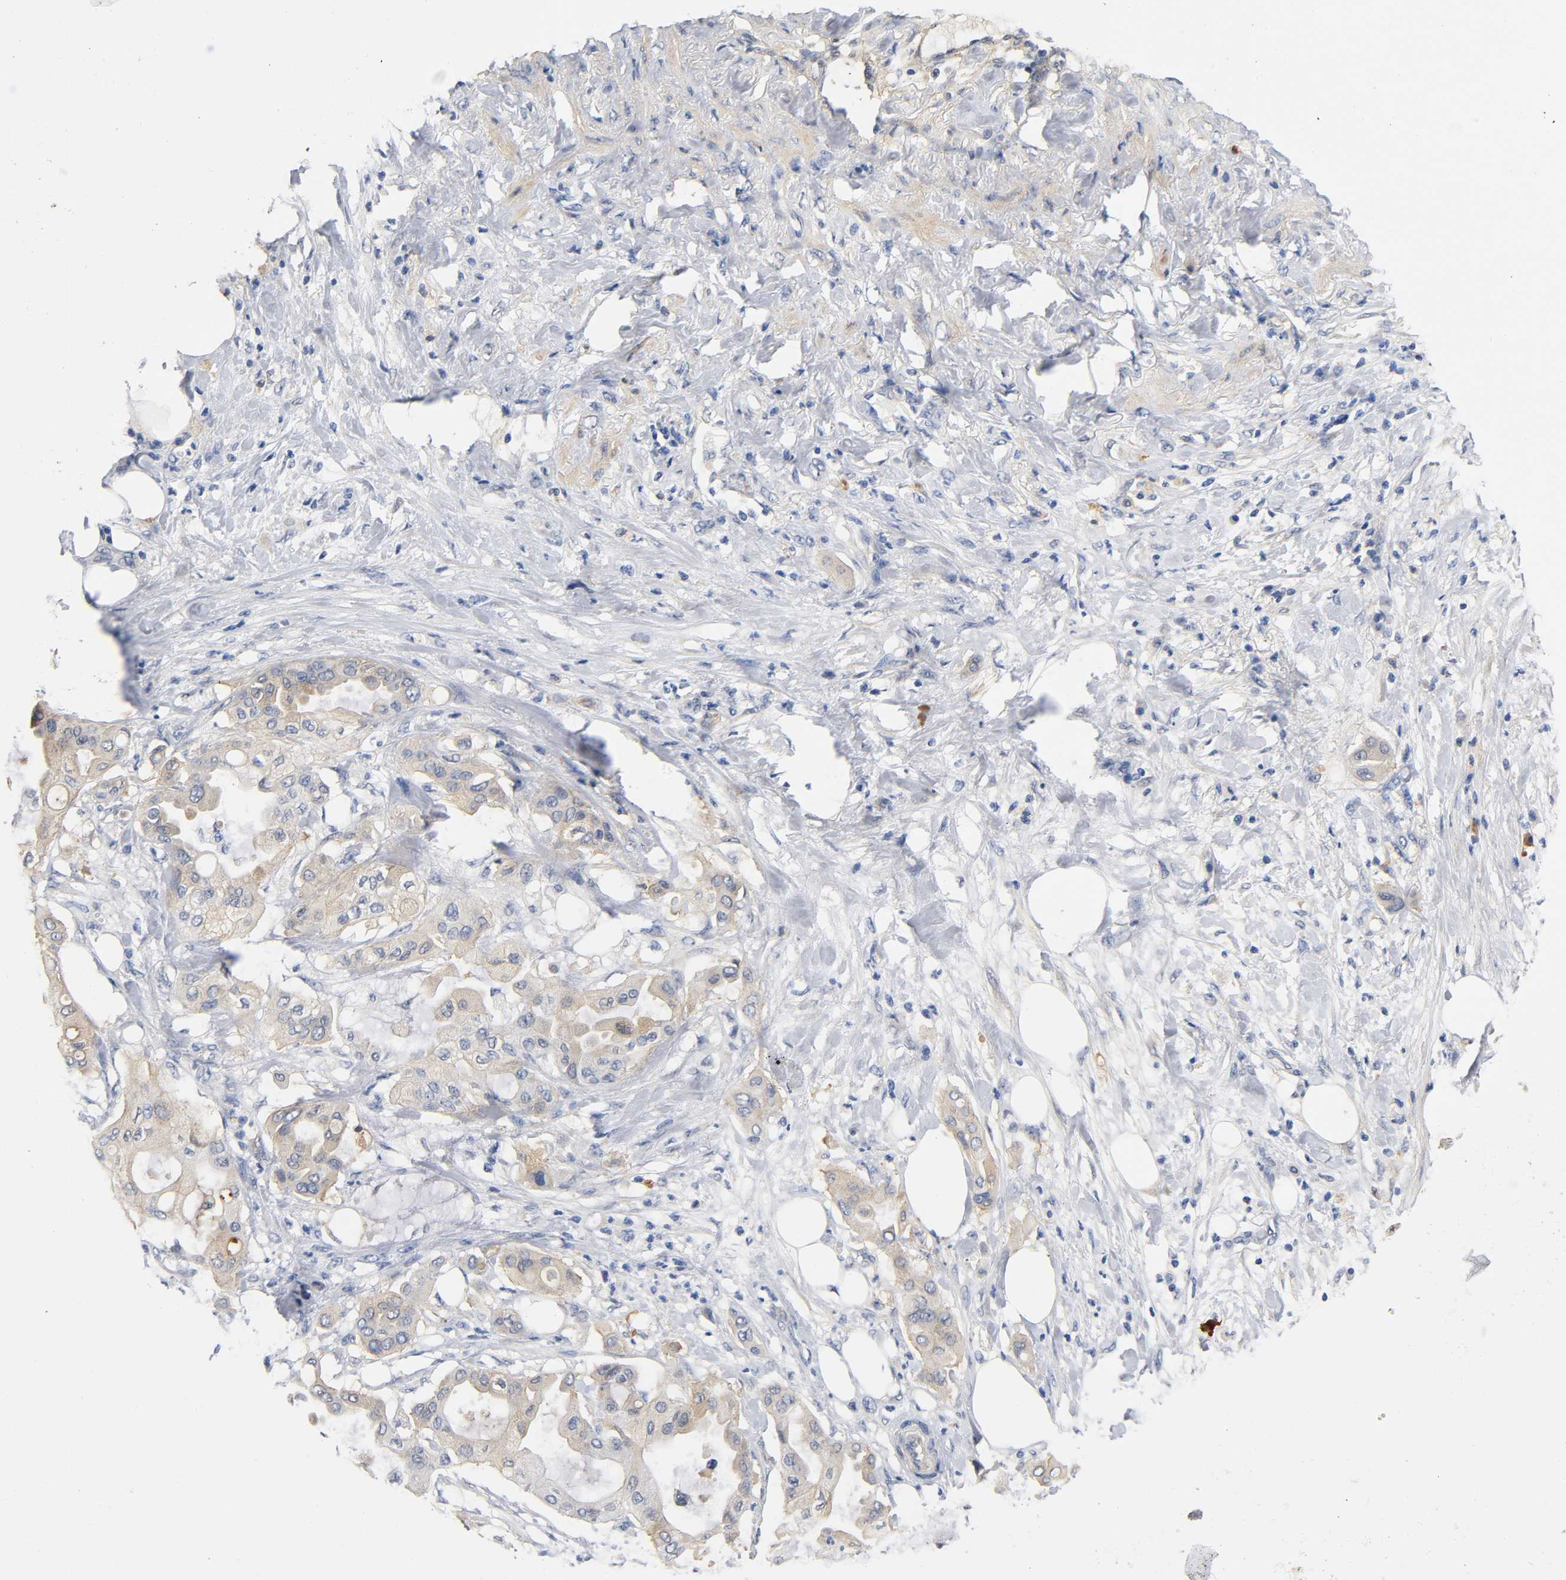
{"staining": {"intensity": "weak", "quantity": "25%-75%", "location": "cytoplasmic/membranous"}, "tissue": "pancreatic cancer", "cell_type": "Tumor cells", "image_type": "cancer", "snomed": [{"axis": "morphology", "description": "Adenocarcinoma, NOS"}, {"axis": "morphology", "description": "Adenocarcinoma, metastatic, NOS"}, {"axis": "topography", "description": "Lymph node"}, {"axis": "topography", "description": "Pancreas"}, {"axis": "topography", "description": "Duodenum"}], "caption": "Adenocarcinoma (pancreatic) stained with DAB IHC exhibits low levels of weak cytoplasmic/membranous expression in about 25%-75% of tumor cells.", "gene": "TNC", "patient": {"sex": "female", "age": 64}}